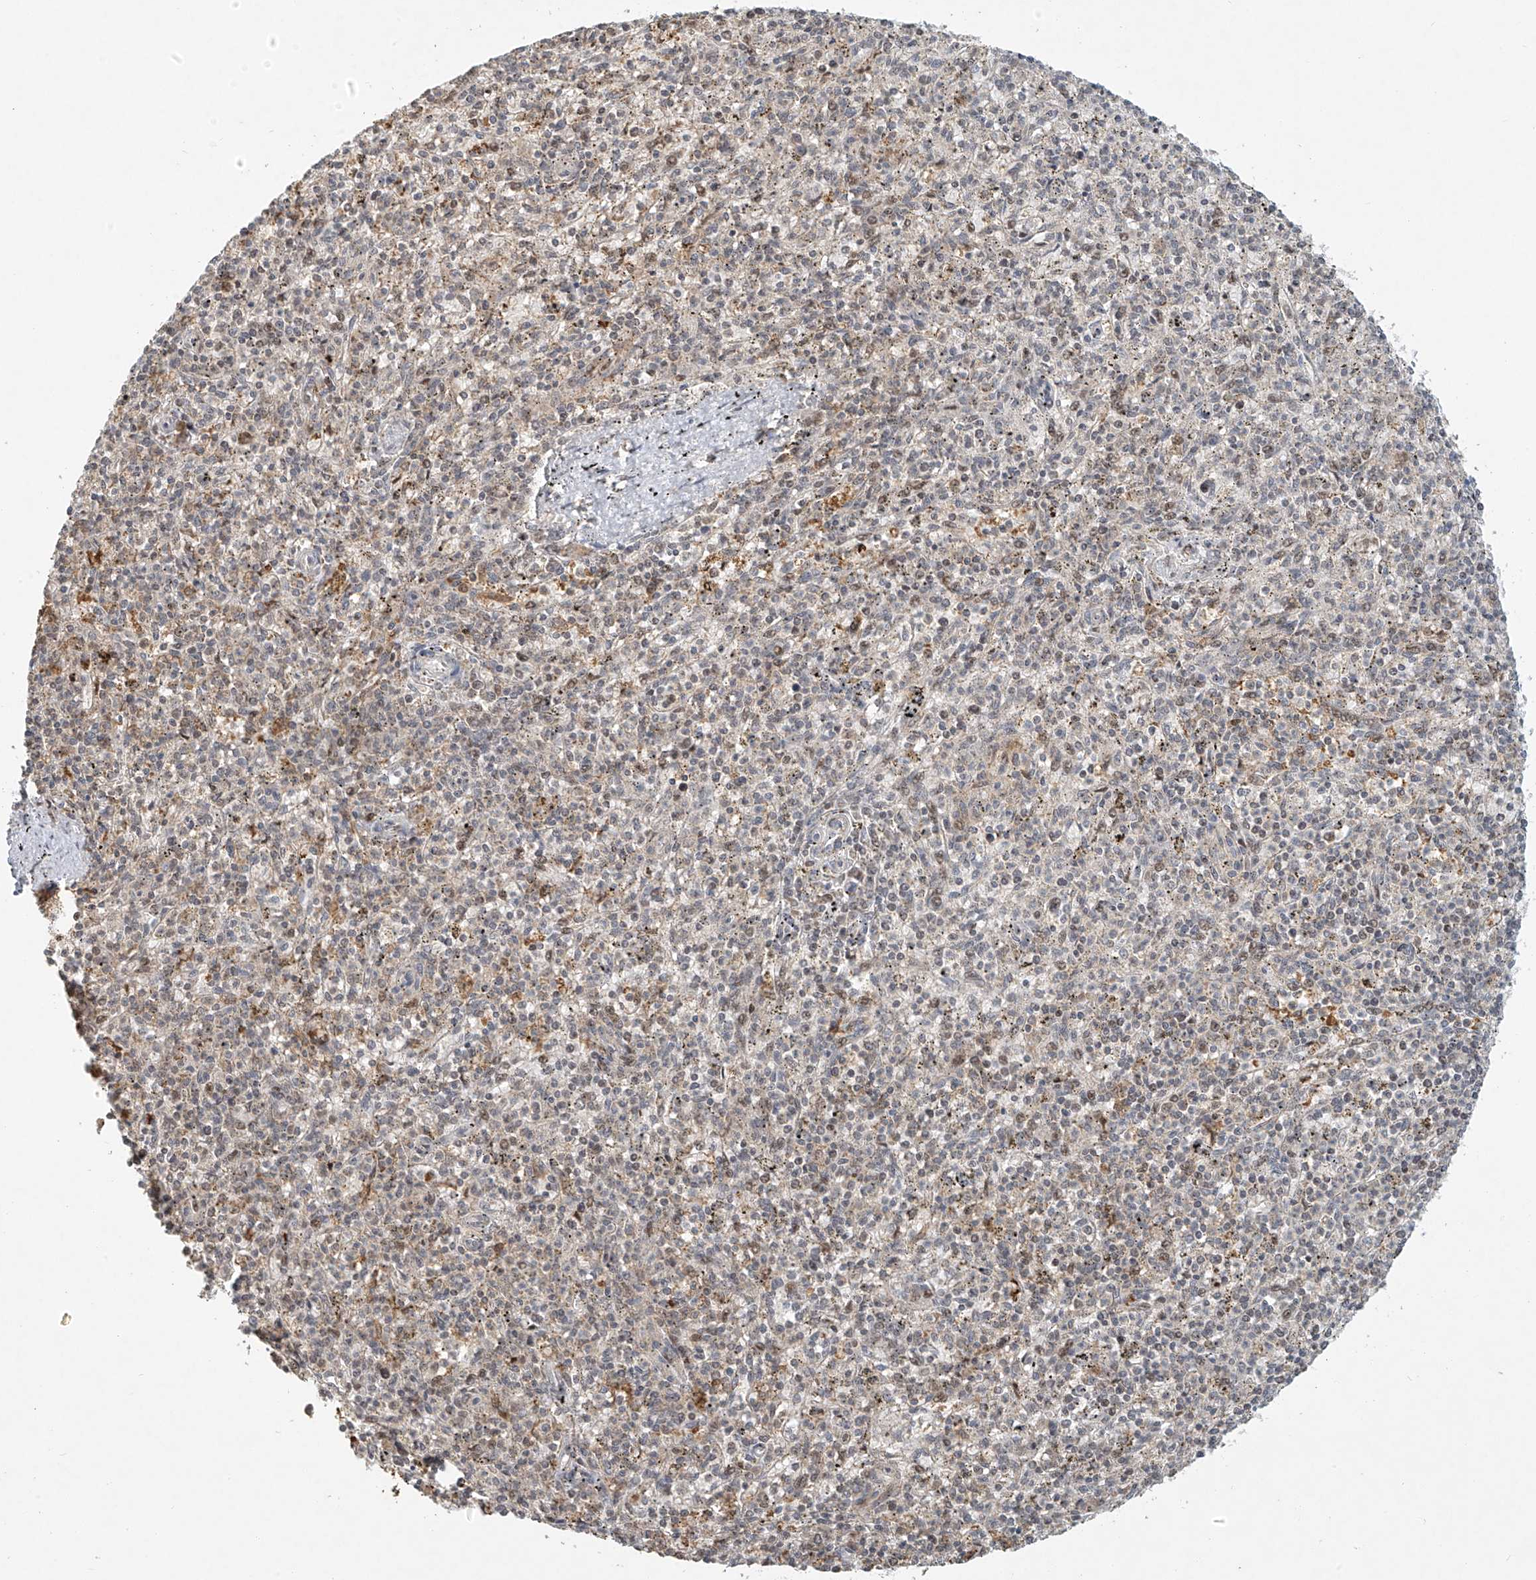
{"staining": {"intensity": "weak", "quantity": "<25%", "location": "cytoplasmic/membranous"}, "tissue": "spleen", "cell_type": "Cells in red pulp", "image_type": "normal", "snomed": [{"axis": "morphology", "description": "Normal tissue, NOS"}, {"axis": "topography", "description": "Spleen"}], "caption": "This is a histopathology image of immunohistochemistry staining of normal spleen, which shows no staining in cells in red pulp.", "gene": "SYTL3", "patient": {"sex": "male", "age": 72}}